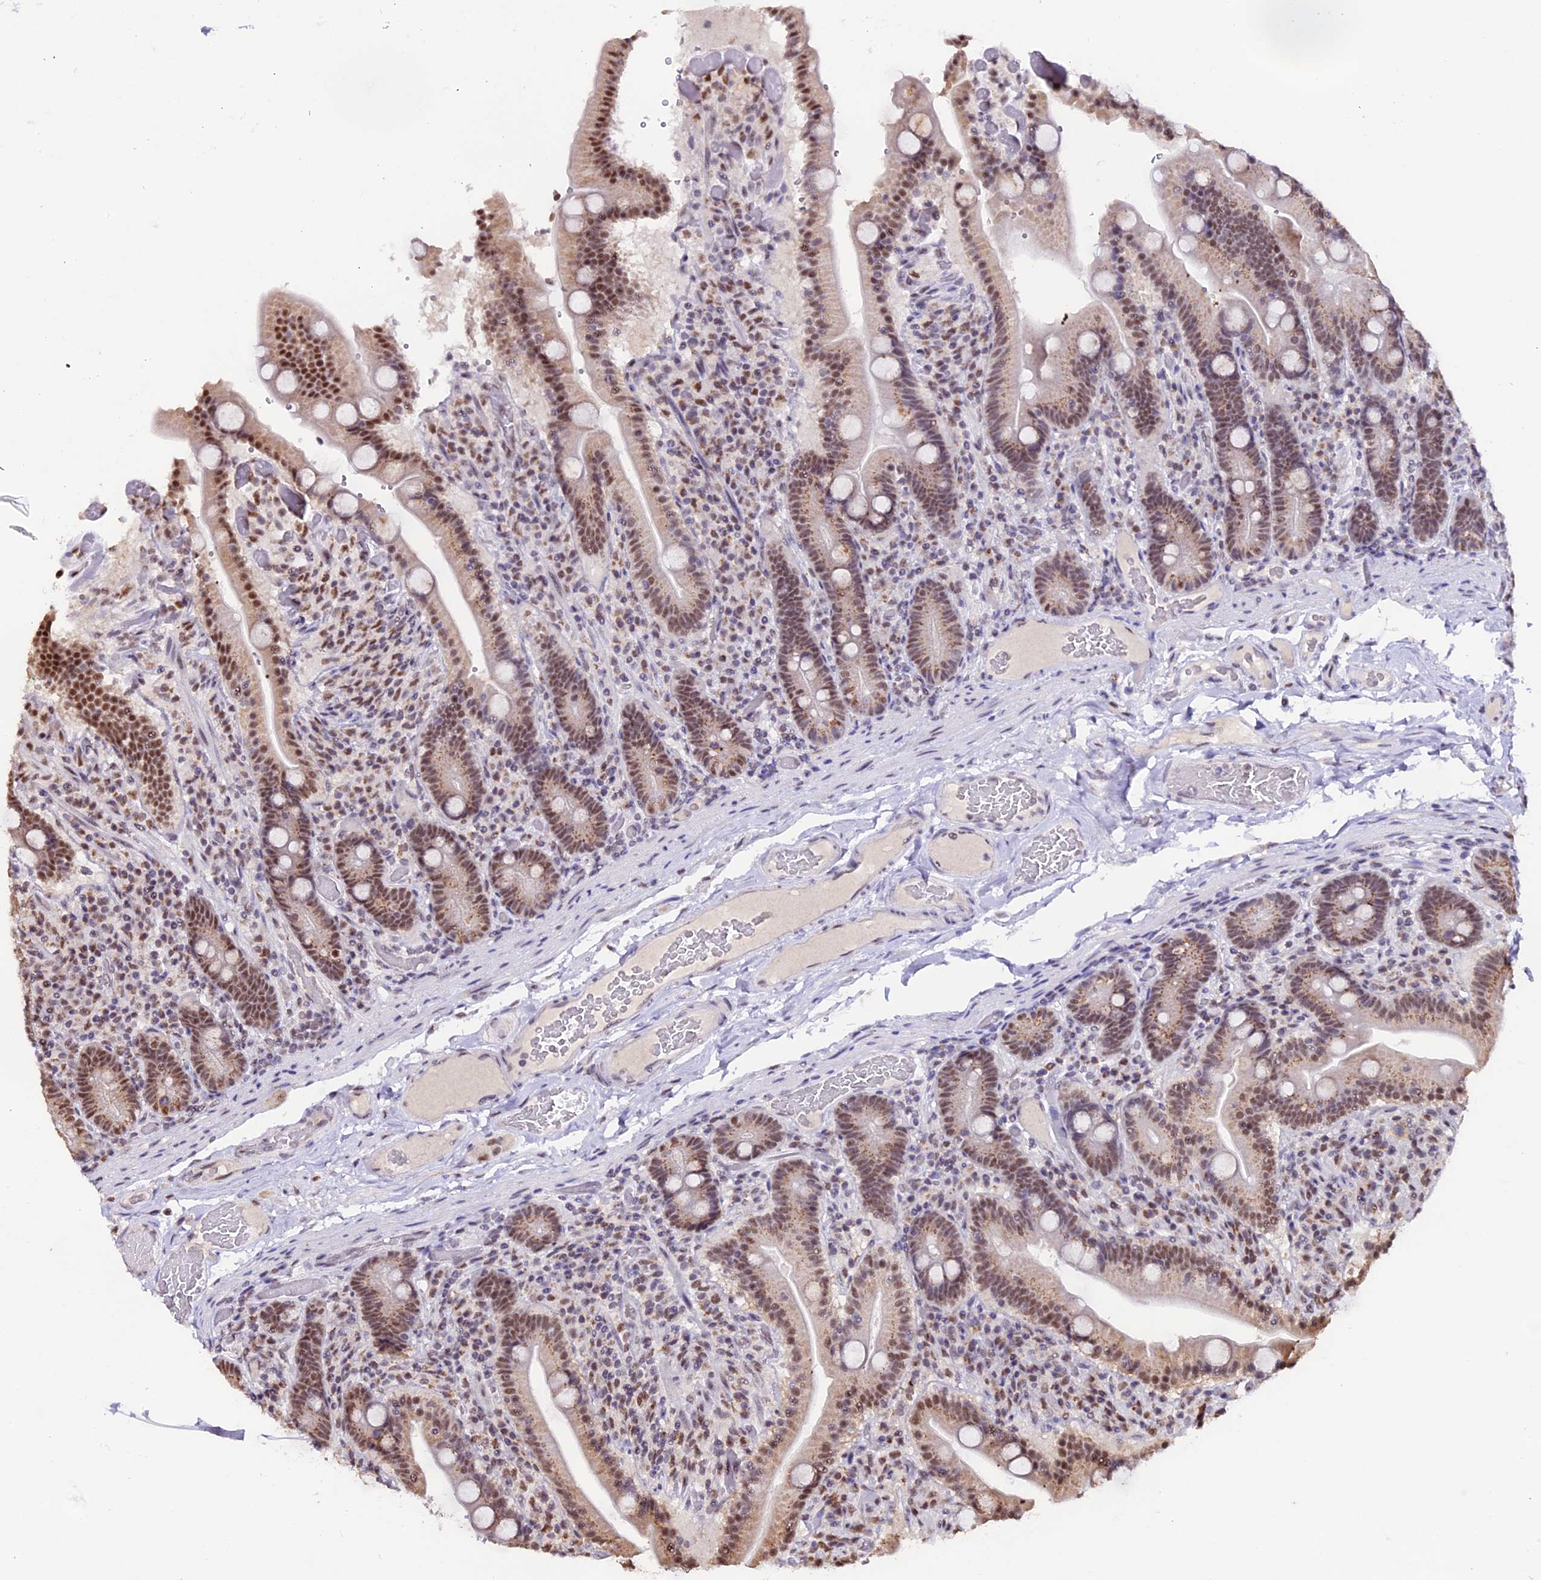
{"staining": {"intensity": "moderate", "quantity": ">75%", "location": "nuclear"}, "tissue": "duodenum", "cell_type": "Glandular cells", "image_type": "normal", "snomed": [{"axis": "morphology", "description": "Normal tissue, NOS"}, {"axis": "topography", "description": "Duodenum"}], "caption": "An IHC micrograph of normal tissue is shown. Protein staining in brown labels moderate nuclear positivity in duodenum within glandular cells. (Stains: DAB (3,3'-diaminobenzidine) in brown, nuclei in blue, Microscopy: brightfield microscopy at high magnification).", "gene": "NCBP1", "patient": {"sex": "female", "age": 62}}